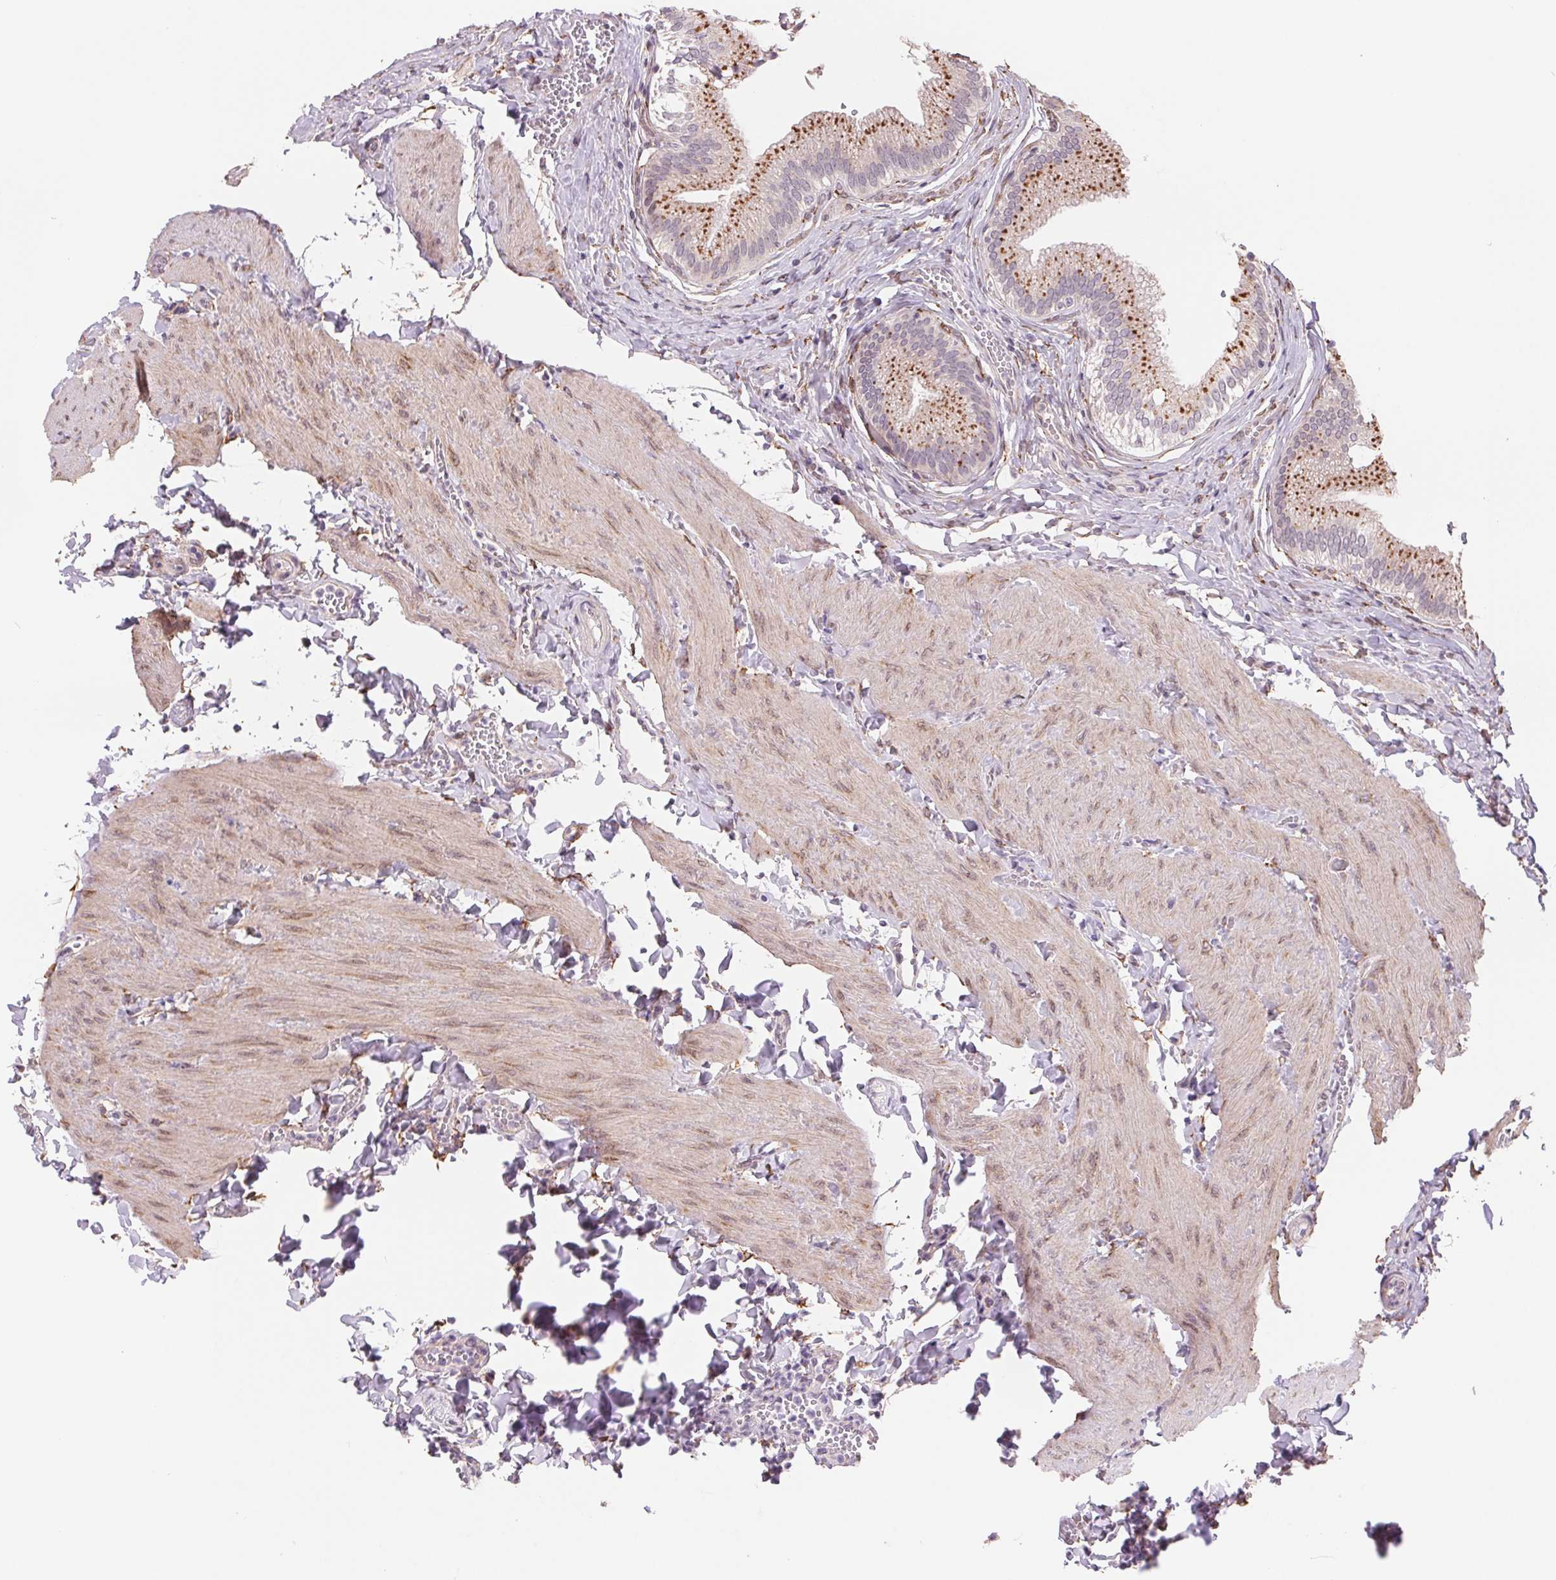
{"staining": {"intensity": "moderate", "quantity": ">75%", "location": "cytoplasmic/membranous"}, "tissue": "gallbladder", "cell_type": "Glandular cells", "image_type": "normal", "snomed": [{"axis": "morphology", "description": "Normal tissue, NOS"}, {"axis": "topography", "description": "Gallbladder"}, {"axis": "topography", "description": "Peripheral nerve tissue"}], "caption": "Immunohistochemical staining of normal gallbladder exhibits moderate cytoplasmic/membranous protein expression in about >75% of glandular cells.", "gene": "FKBP10", "patient": {"sex": "male", "age": 17}}